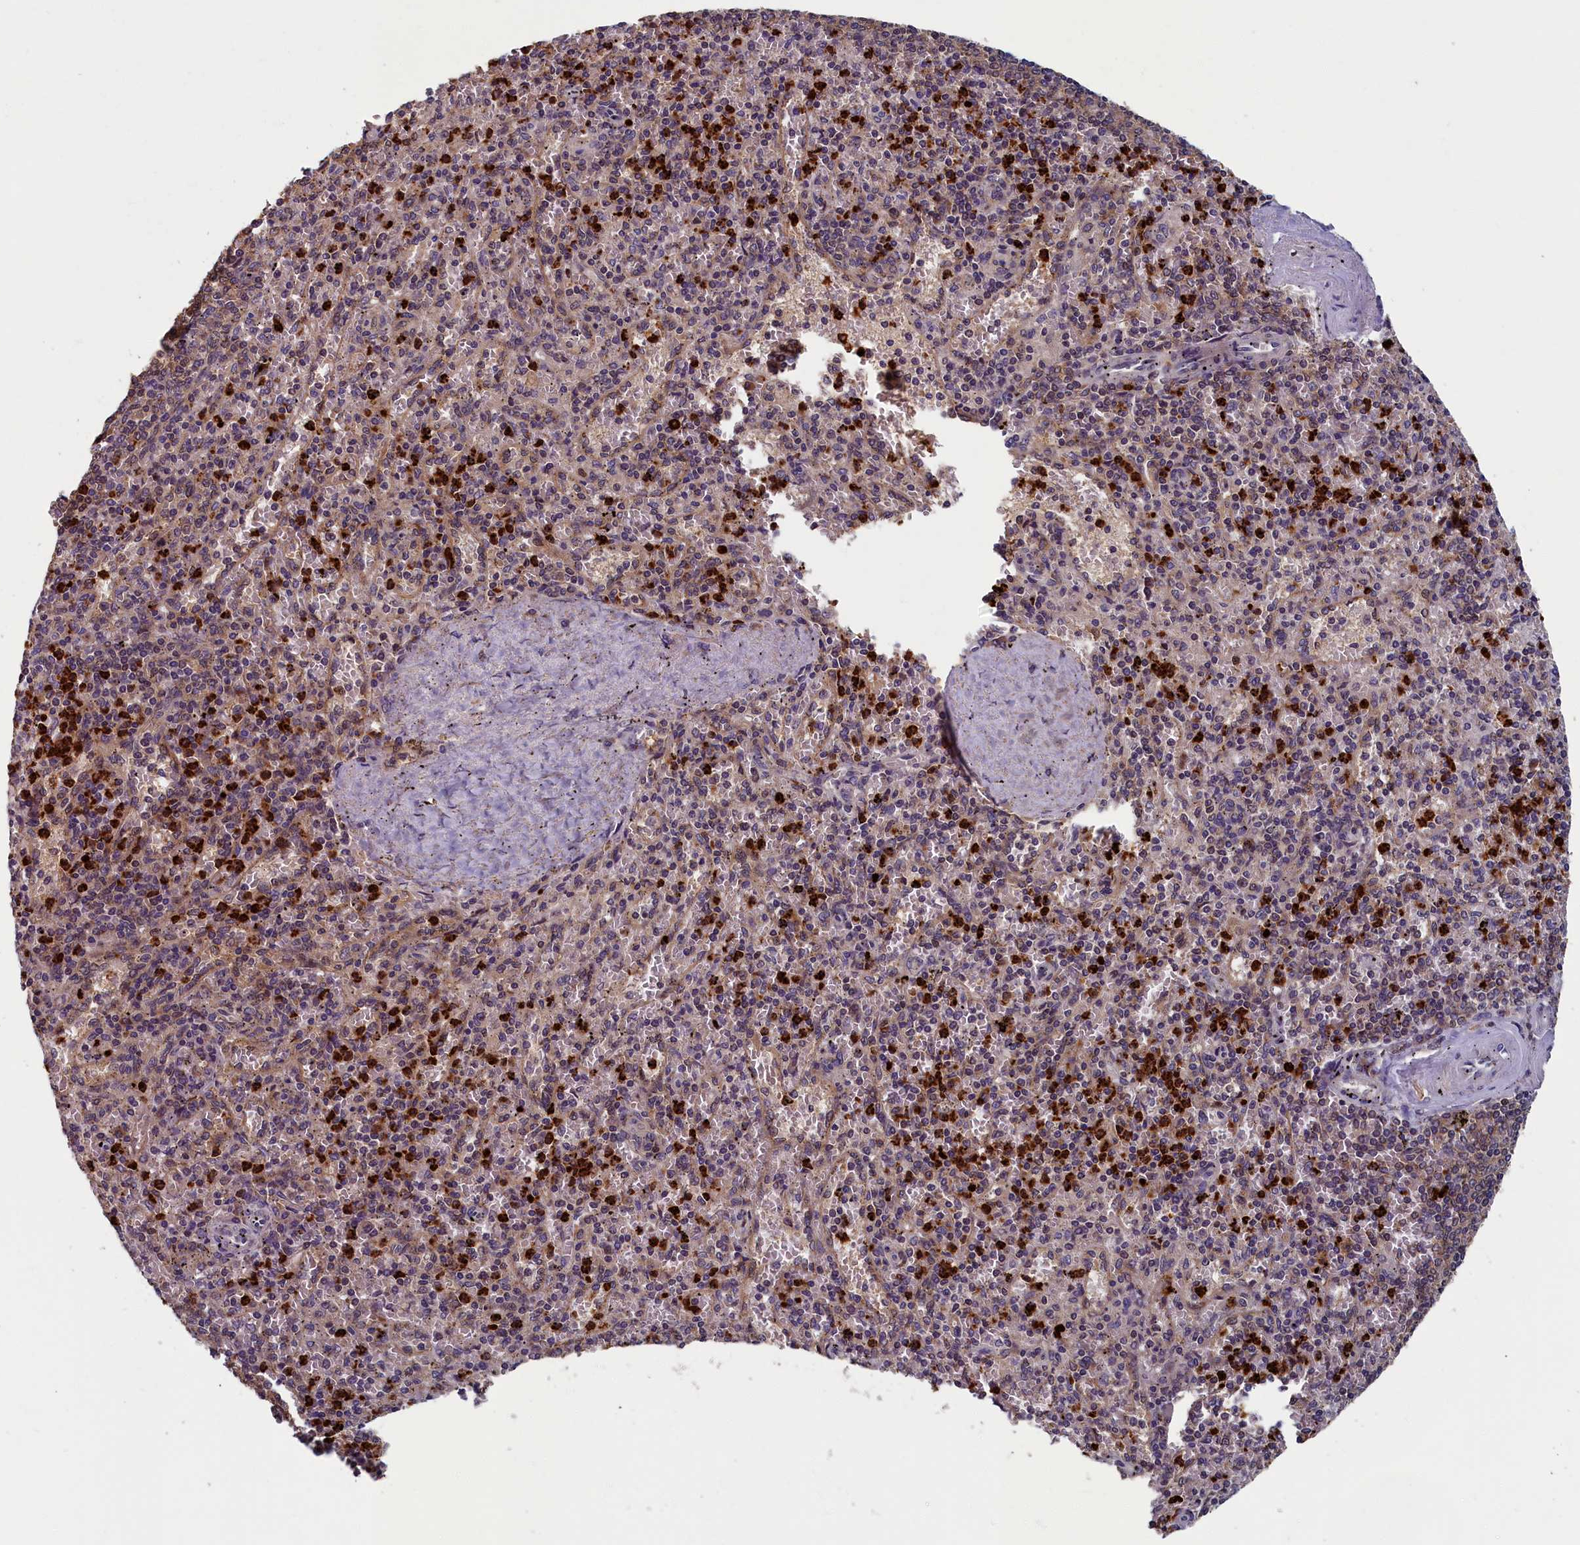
{"staining": {"intensity": "strong", "quantity": "25%-75%", "location": "cytoplasmic/membranous"}, "tissue": "spleen", "cell_type": "Cells in red pulp", "image_type": "normal", "snomed": [{"axis": "morphology", "description": "Normal tissue, NOS"}, {"axis": "topography", "description": "Spleen"}], "caption": "IHC (DAB) staining of normal spleen displays strong cytoplasmic/membranous protein positivity in approximately 25%-75% of cells in red pulp. (brown staining indicates protein expression, while blue staining denotes nuclei).", "gene": "TNK2", "patient": {"sex": "male", "age": 82}}